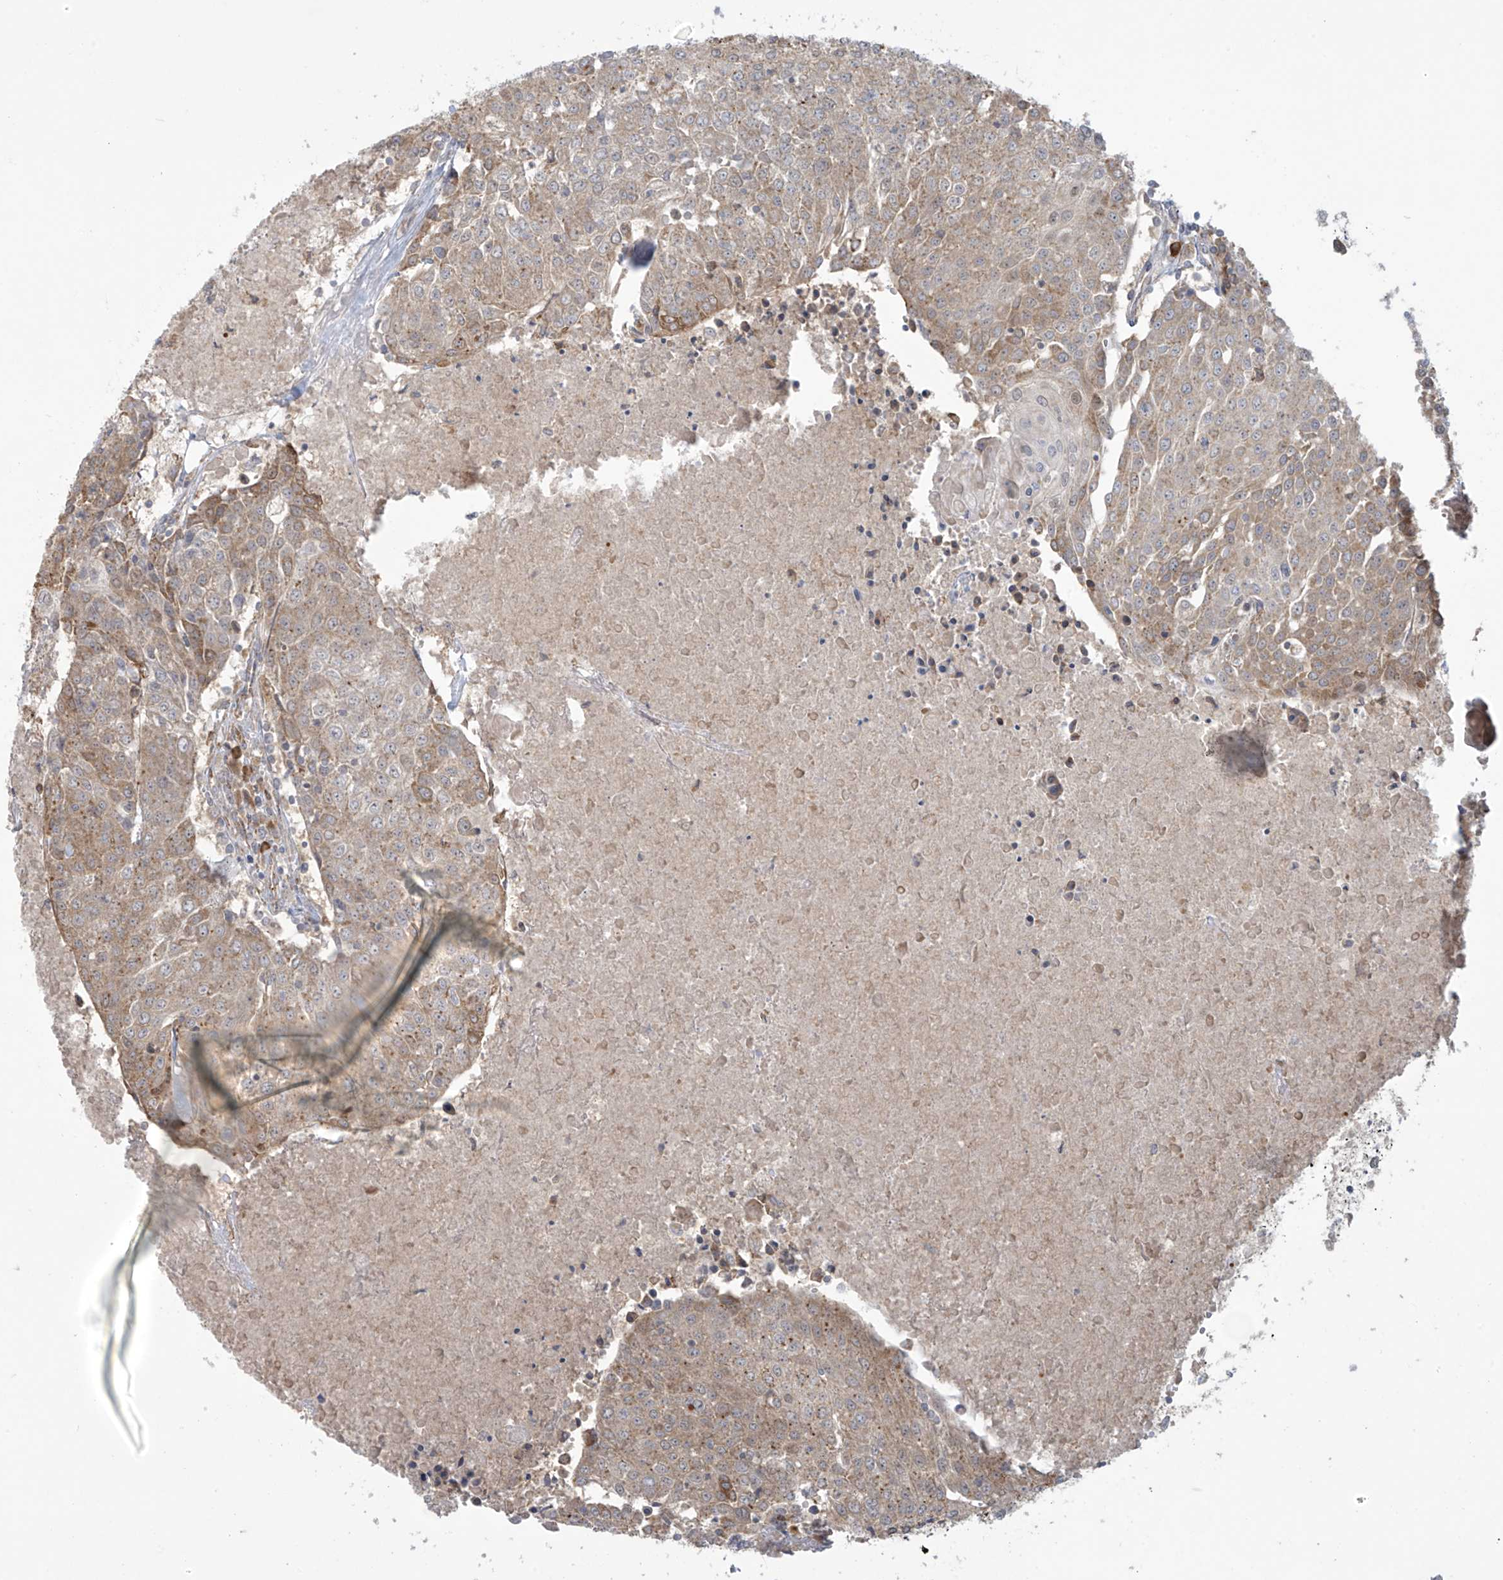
{"staining": {"intensity": "moderate", "quantity": ">75%", "location": "cytoplasmic/membranous"}, "tissue": "urothelial cancer", "cell_type": "Tumor cells", "image_type": "cancer", "snomed": [{"axis": "morphology", "description": "Urothelial carcinoma, High grade"}, {"axis": "topography", "description": "Urinary bladder"}], "caption": "Human urothelial cancer stained with a protein marker reveals moderate staining in tumor cells.", "gene": "PPAT", "patient": {"sex": "female", "age": 85}}